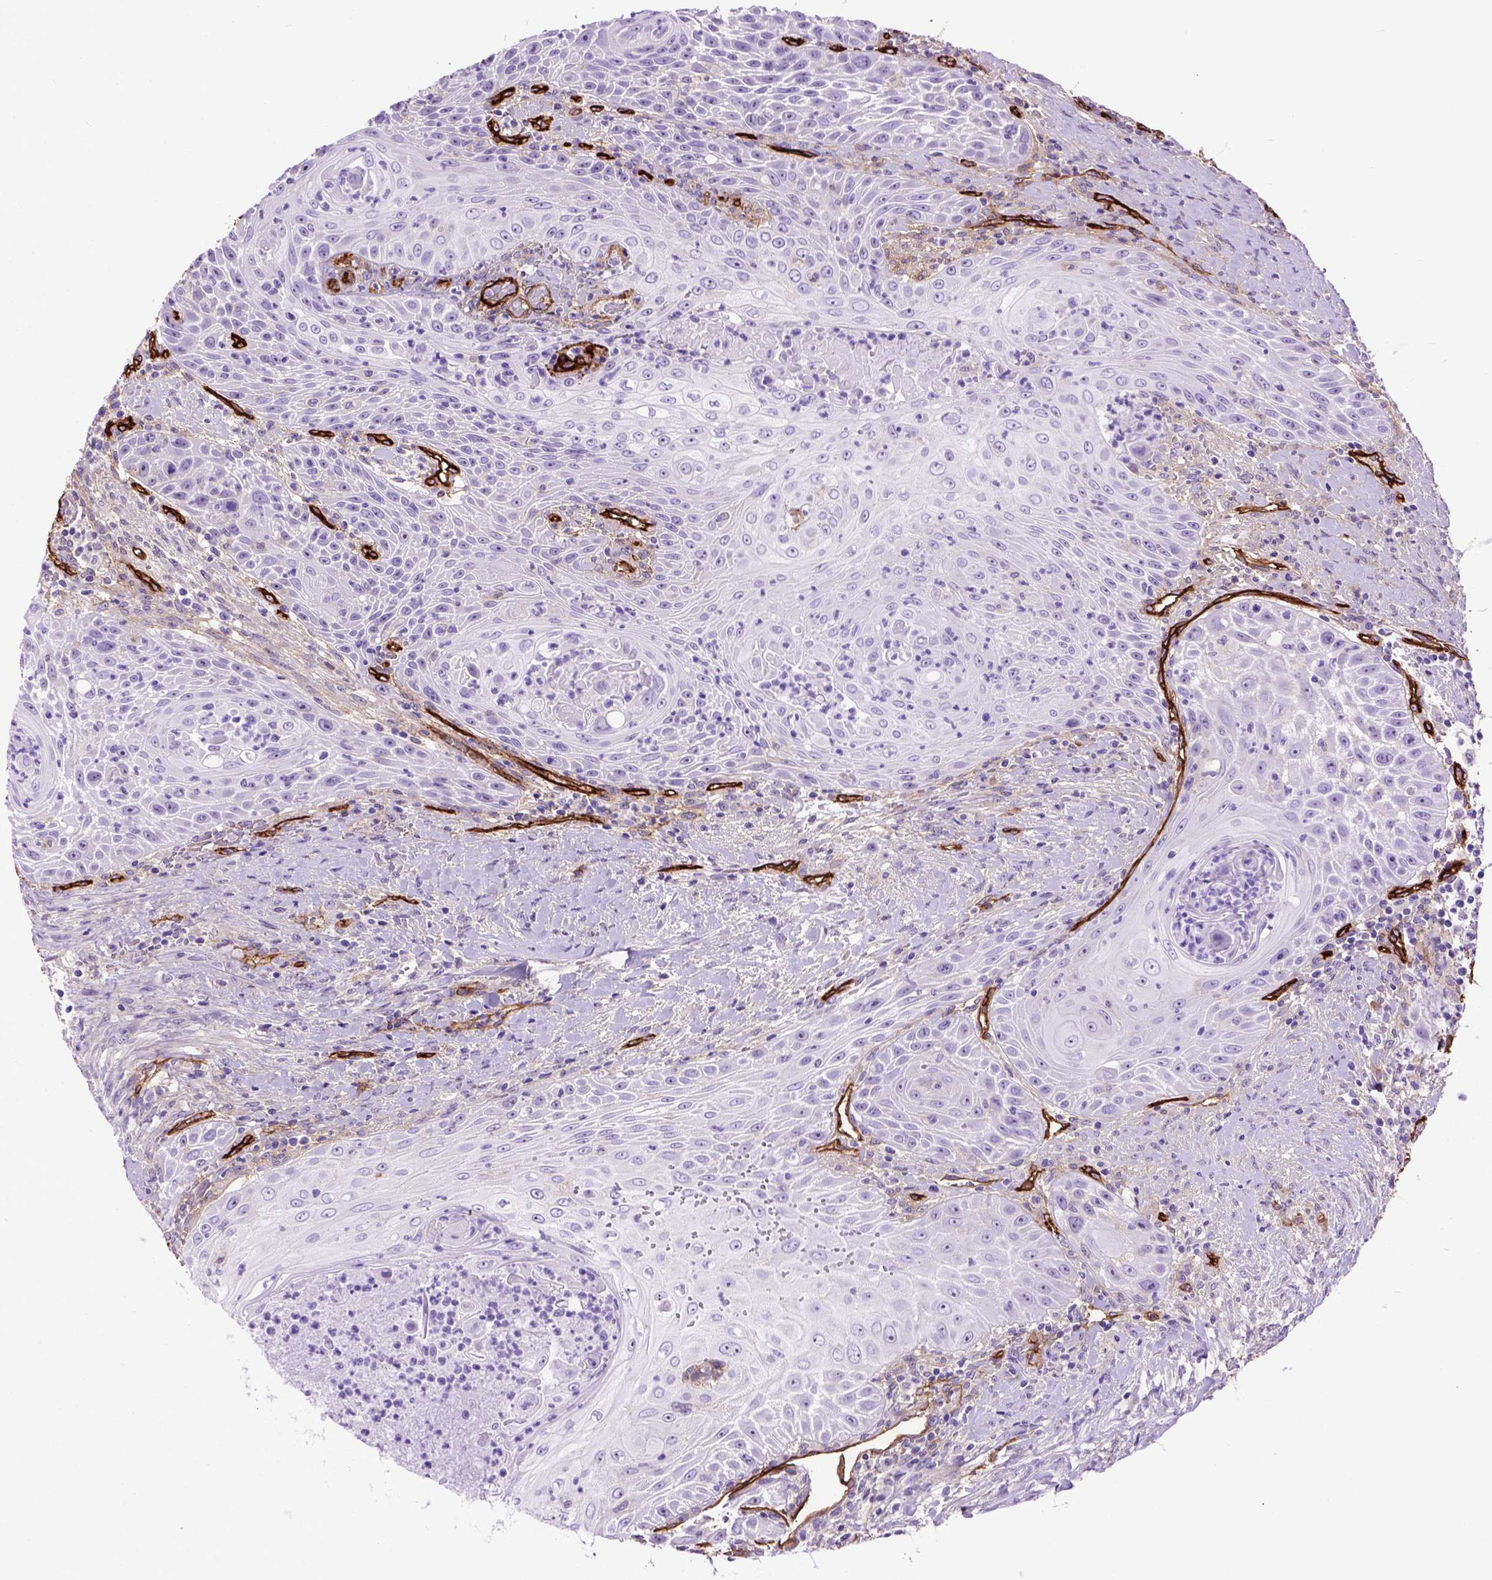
{"staining": {"intensity": "negative", "quantity": "none", "location": "none"}, "tissue": "head and neck cancer", "cell_type": "Tumor cells", "image_type": "cancer", "snomed": [{"axis": "morphology", "description": "Squamous cell carcinoma, NOS"}, {"axis": "topography", "description": "Head-Neck"}], "caption": "A high-resolution photomicrograph shows immunohistochemistry (IHC) staining of head and neck cancer (squamous cell carcinoma), which shows no significant staining in tumor cells.", "gene": "ENG", "patient": {"sex": "male", "age": 69}}